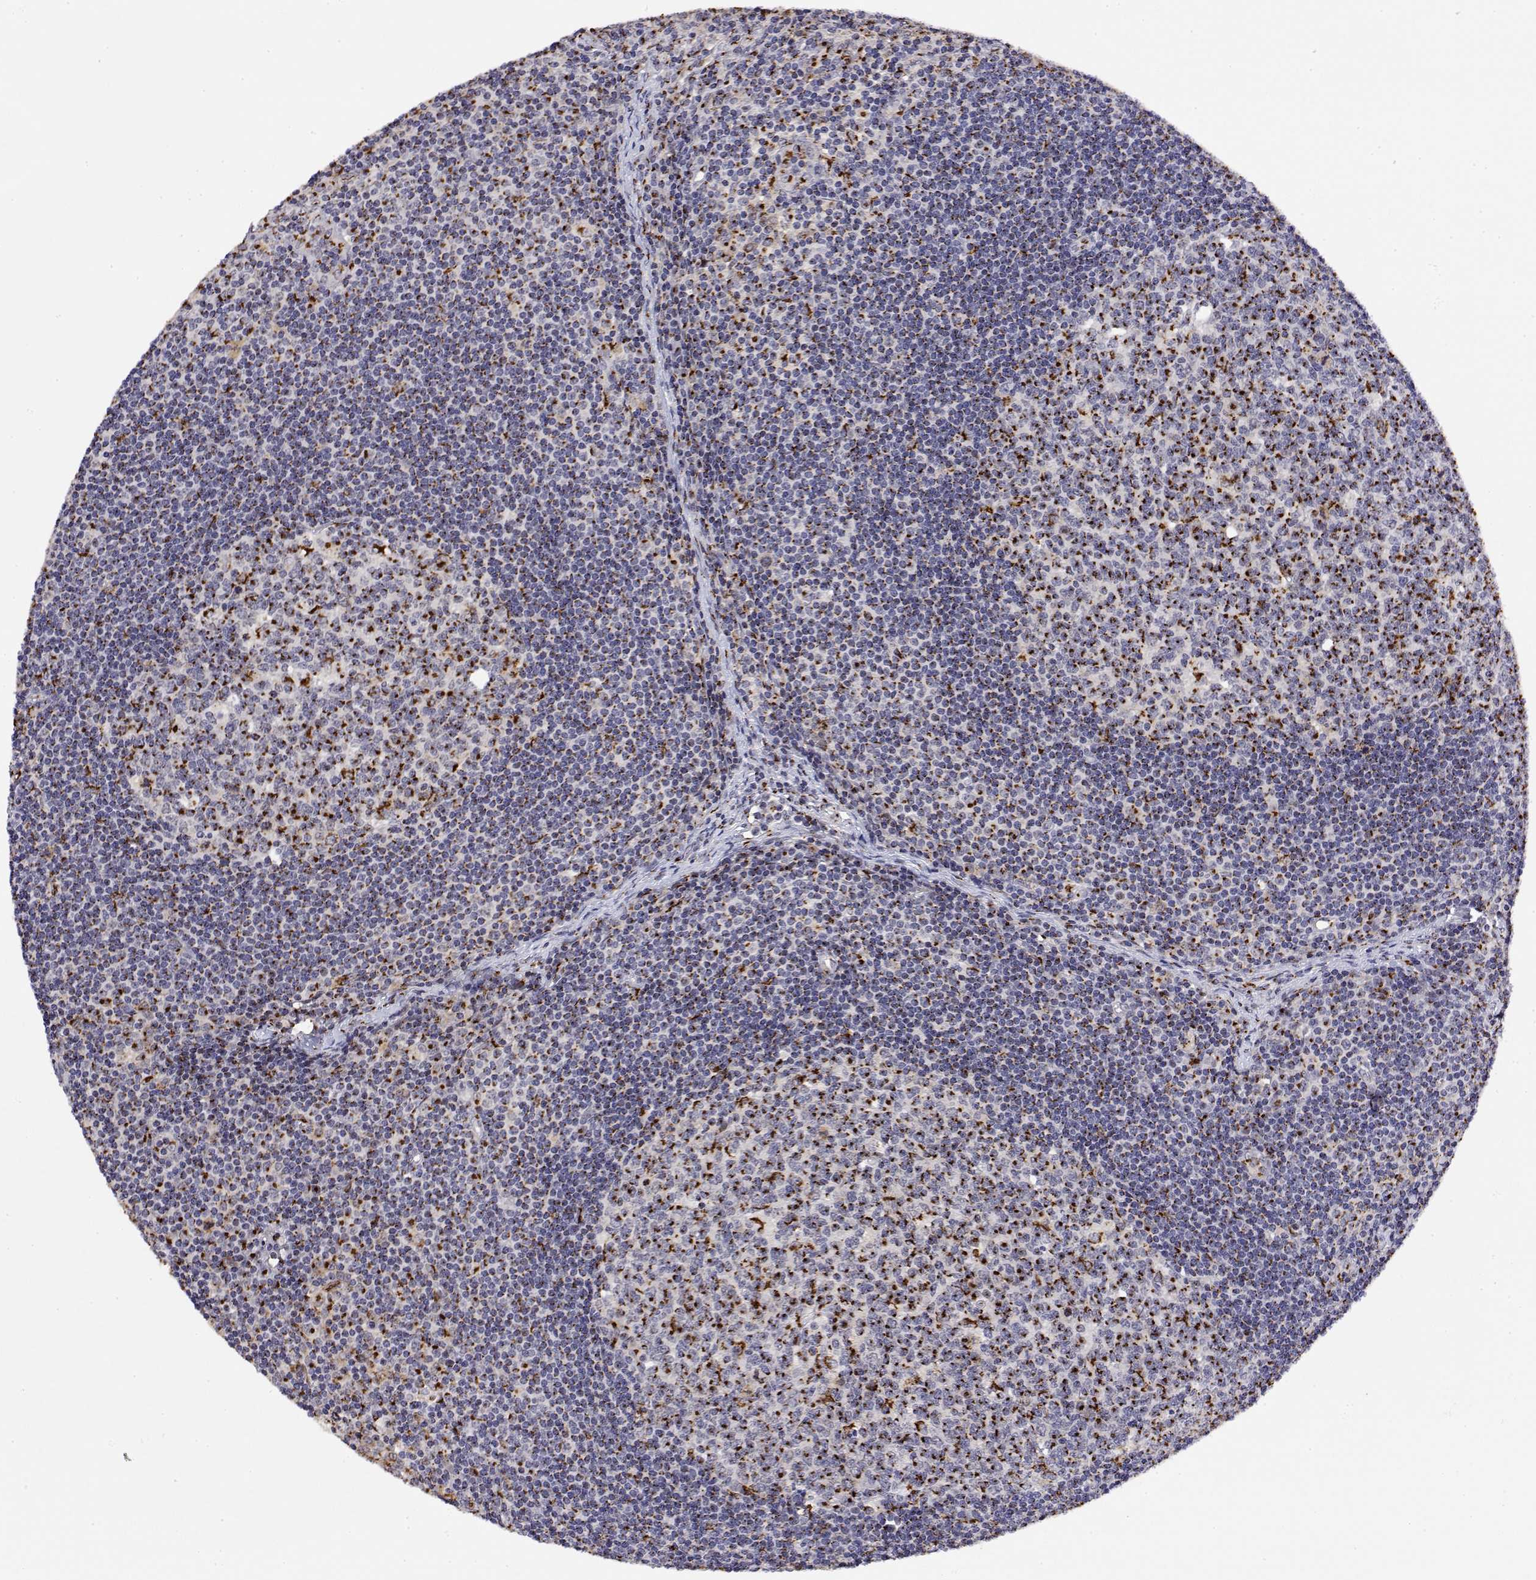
{"staining": {"intensity": "strong", "quantity": "<25%", "location": "cytoplasmic/membranous"}, "tissue": "lymph node", "cell_type": "Germinal center cells", "image_type": "normal", "snomed": [{"axis": "morphology", "description": "Normal tissue, NOS"}, {"axis": "topography", "description": "Lymph node"}], "caption": "Immunohistochemistry (IHC) histopathology image of normal lymph node: lymph node stained using IHC shows medium levels of strong protein expression localized specifically in the cytoplasmic/membranous of germinal center cells, appearing as a cytoplasmic/membranous brown color.", "gene": "YIPF3", "patient": {"sex": "female", "age": 41}}